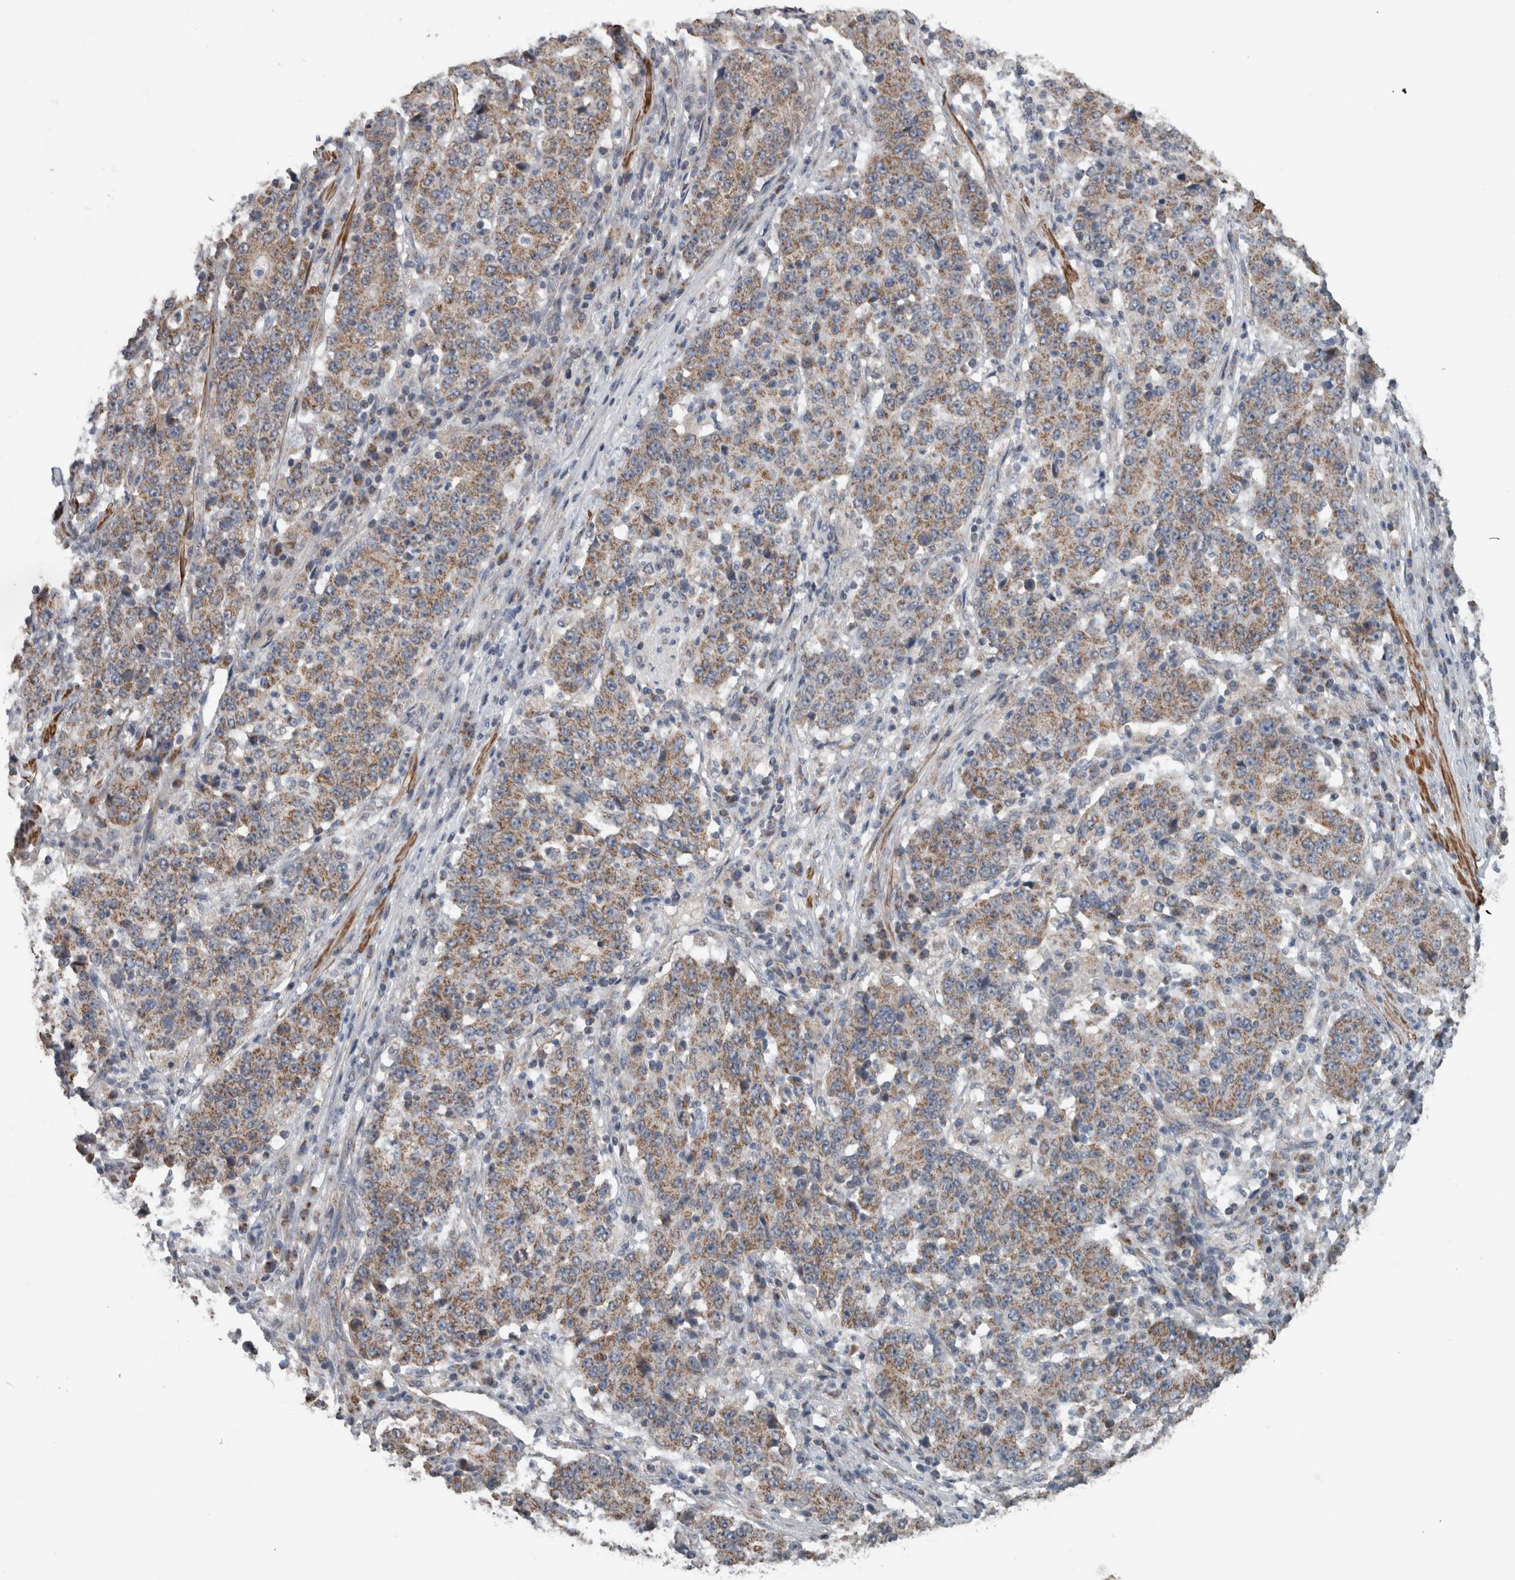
{"staining": {"intensity": "moderate", "quantity": ">75%", "location": "cytoplasmic/membranous"}, "tissue": "stomach cancer", "cell_type": "Tumor cells", "image_type": "cancer", "snomed": [{"axis": "morphology", "description": "Adenocarcinoma, NOS"}, {"axis": "topography", "description": "Stomach"}], "caption": "A brown stain shows moderate cytoplasmic/membranous expression of a protein in stomach adenocarcinoma tumor cells.", "gene": "ARMC1", "patient": {"sex": "male", "age": 59}}